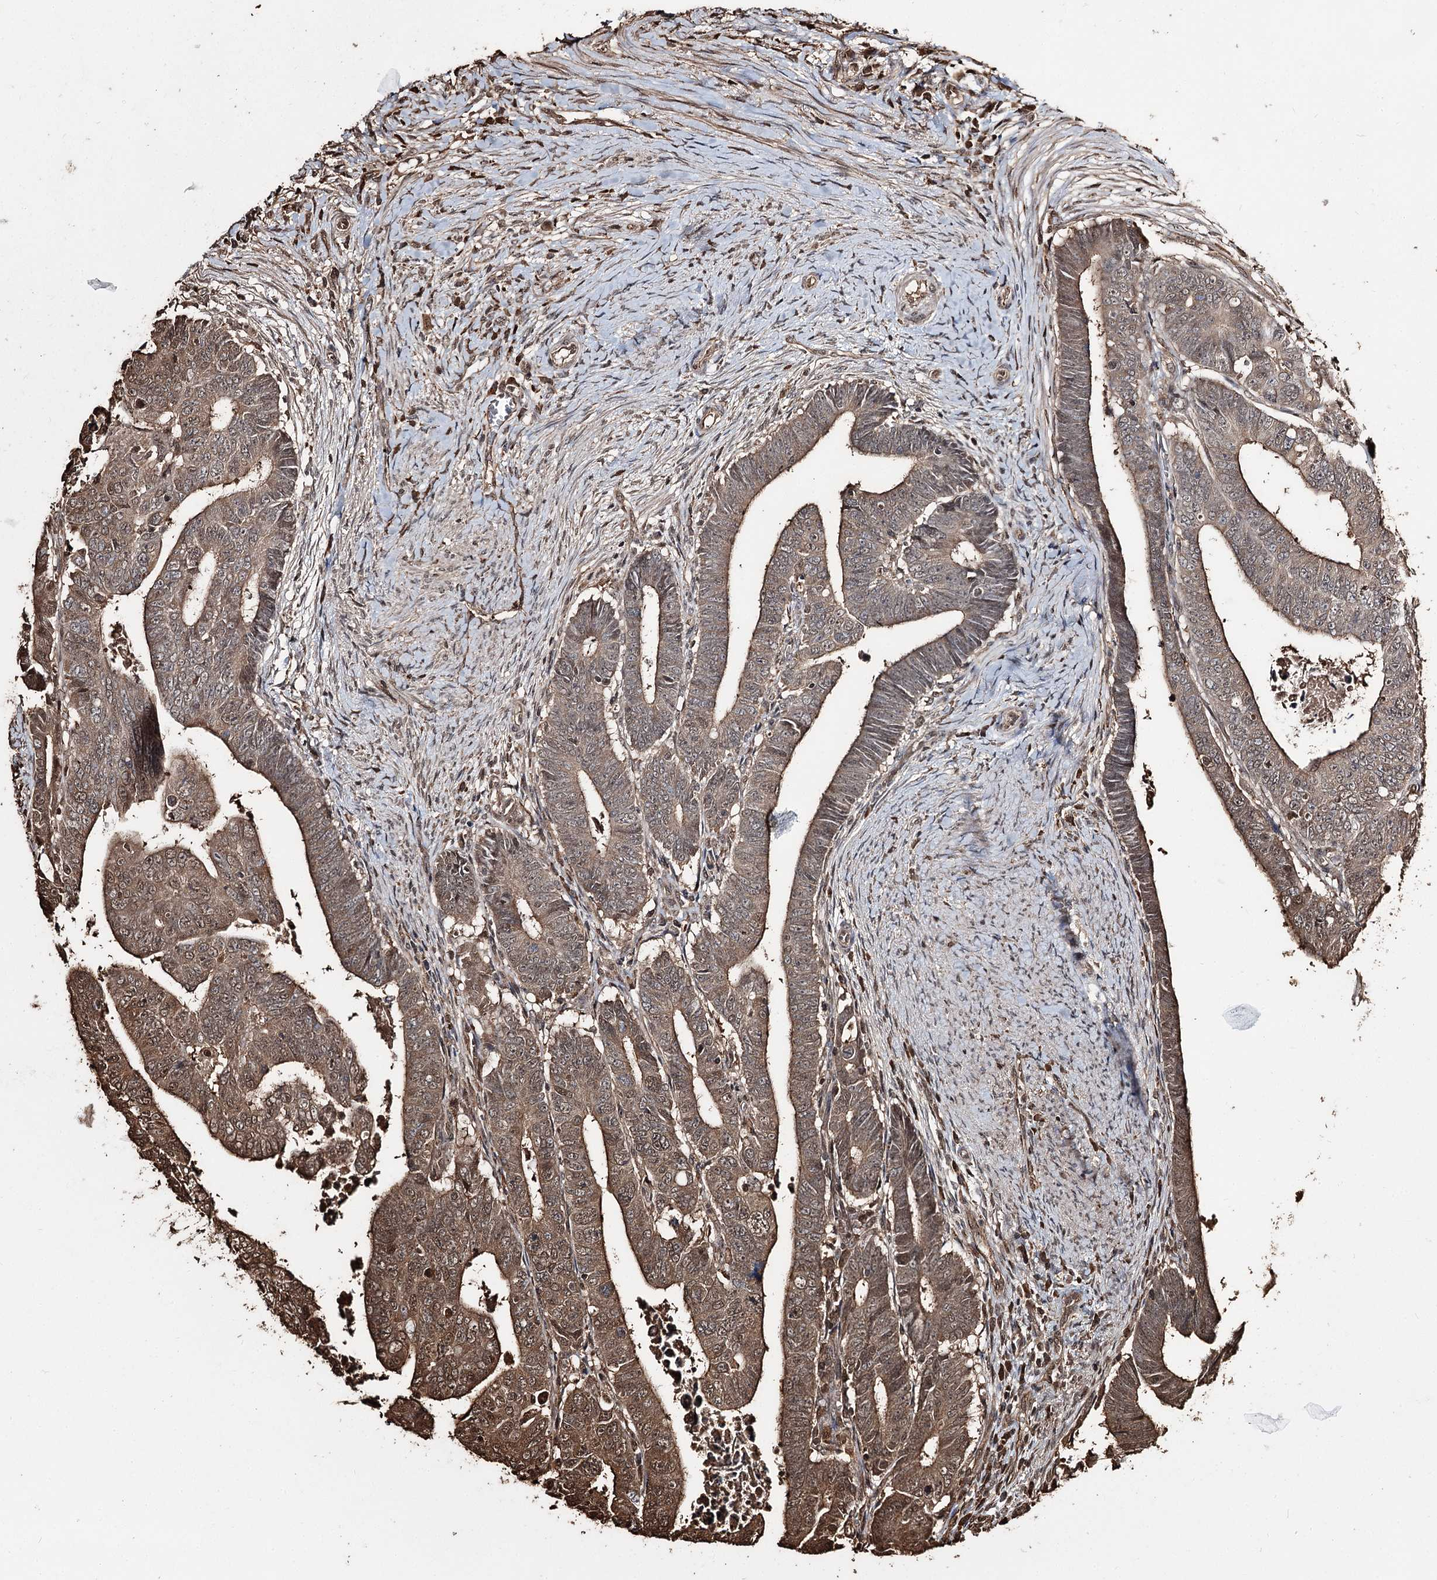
{"staining": {"intensity": "moderate", "quantity": ">75%", "location": "cytoplasmic/membranous,nuclear"}, "tissue": "colorectal cancer", "cell_type": "Tumor cells", "image_type": "cancer", "snomed": [{"axis": "morphology", "description": "Normal tissue, NOS"}, {"axis": "morphology", "description": "Adenocarcinoma, NOS"}, {"axis": "topography", "description": "Rectum"}], "caption": "Colorectal cancer tissue exhibits moderate cytoplasmic/membranous and nuclear expression in about >75% of tumor cells", "gene": "PLCH1", "patient": {"sex": "female", "age": 65}}